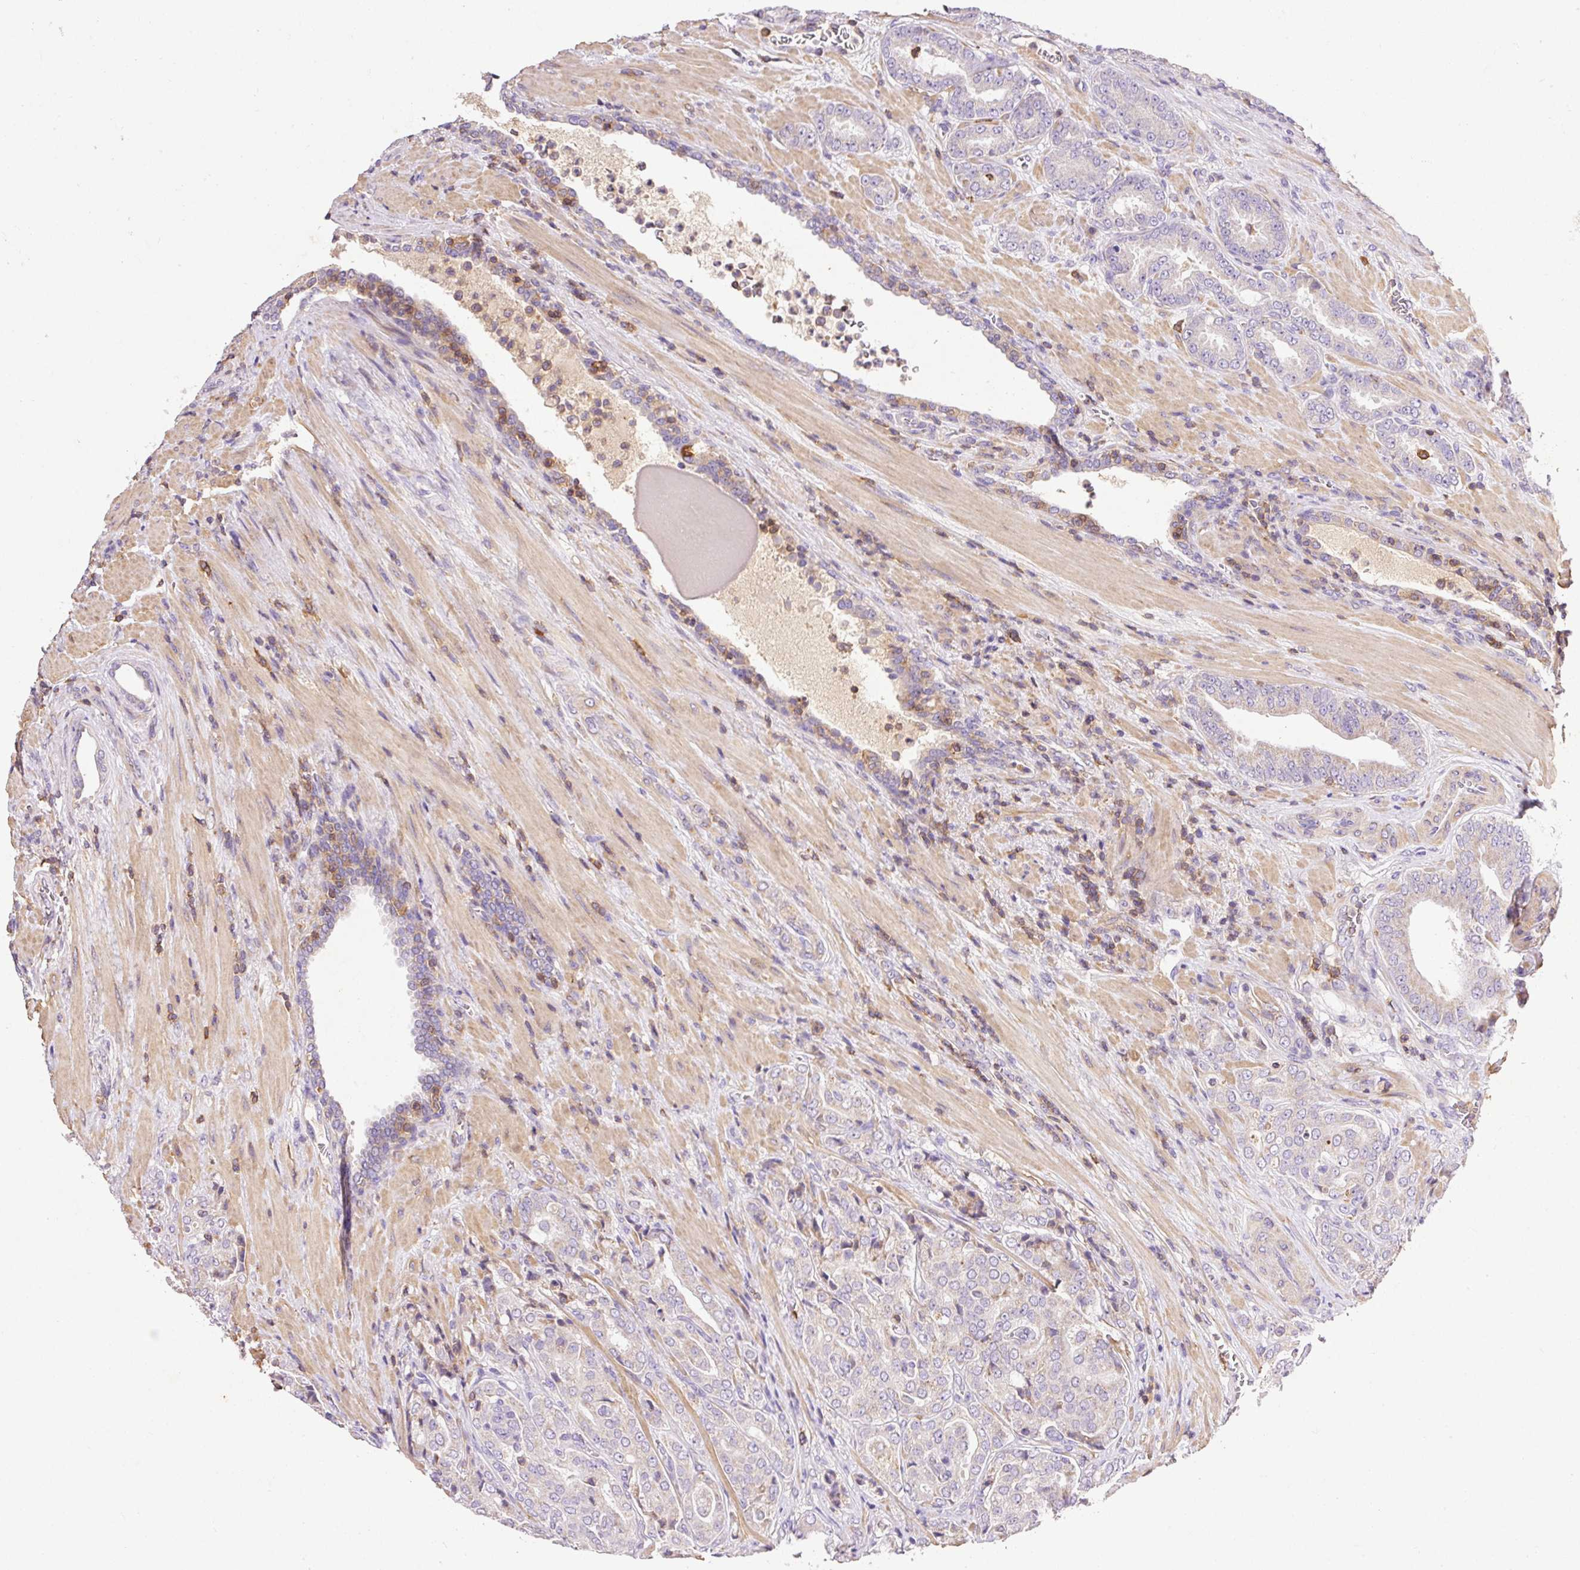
{"staining": {"intensity": "negative", "quantity": "none", "location": "none"}, "tissue": "prostate cancer", "cell_type": "Tumor cells", "image_type": "cancer", "snomed": [{"axis": "morphology", "description": "Adenocarcinoma, High grade"}, {"axis": "topography", "description": "Prostate"}], "caption": "DAB (3,3'-diaminobenzidine) immunohistochemical staining of prostate cancer (adenocarcinoma (high-grade)) exhibits no significant staining in tumor cells.", "gene": "IMMT", "patient": {"sex": "male", "age": 68}}